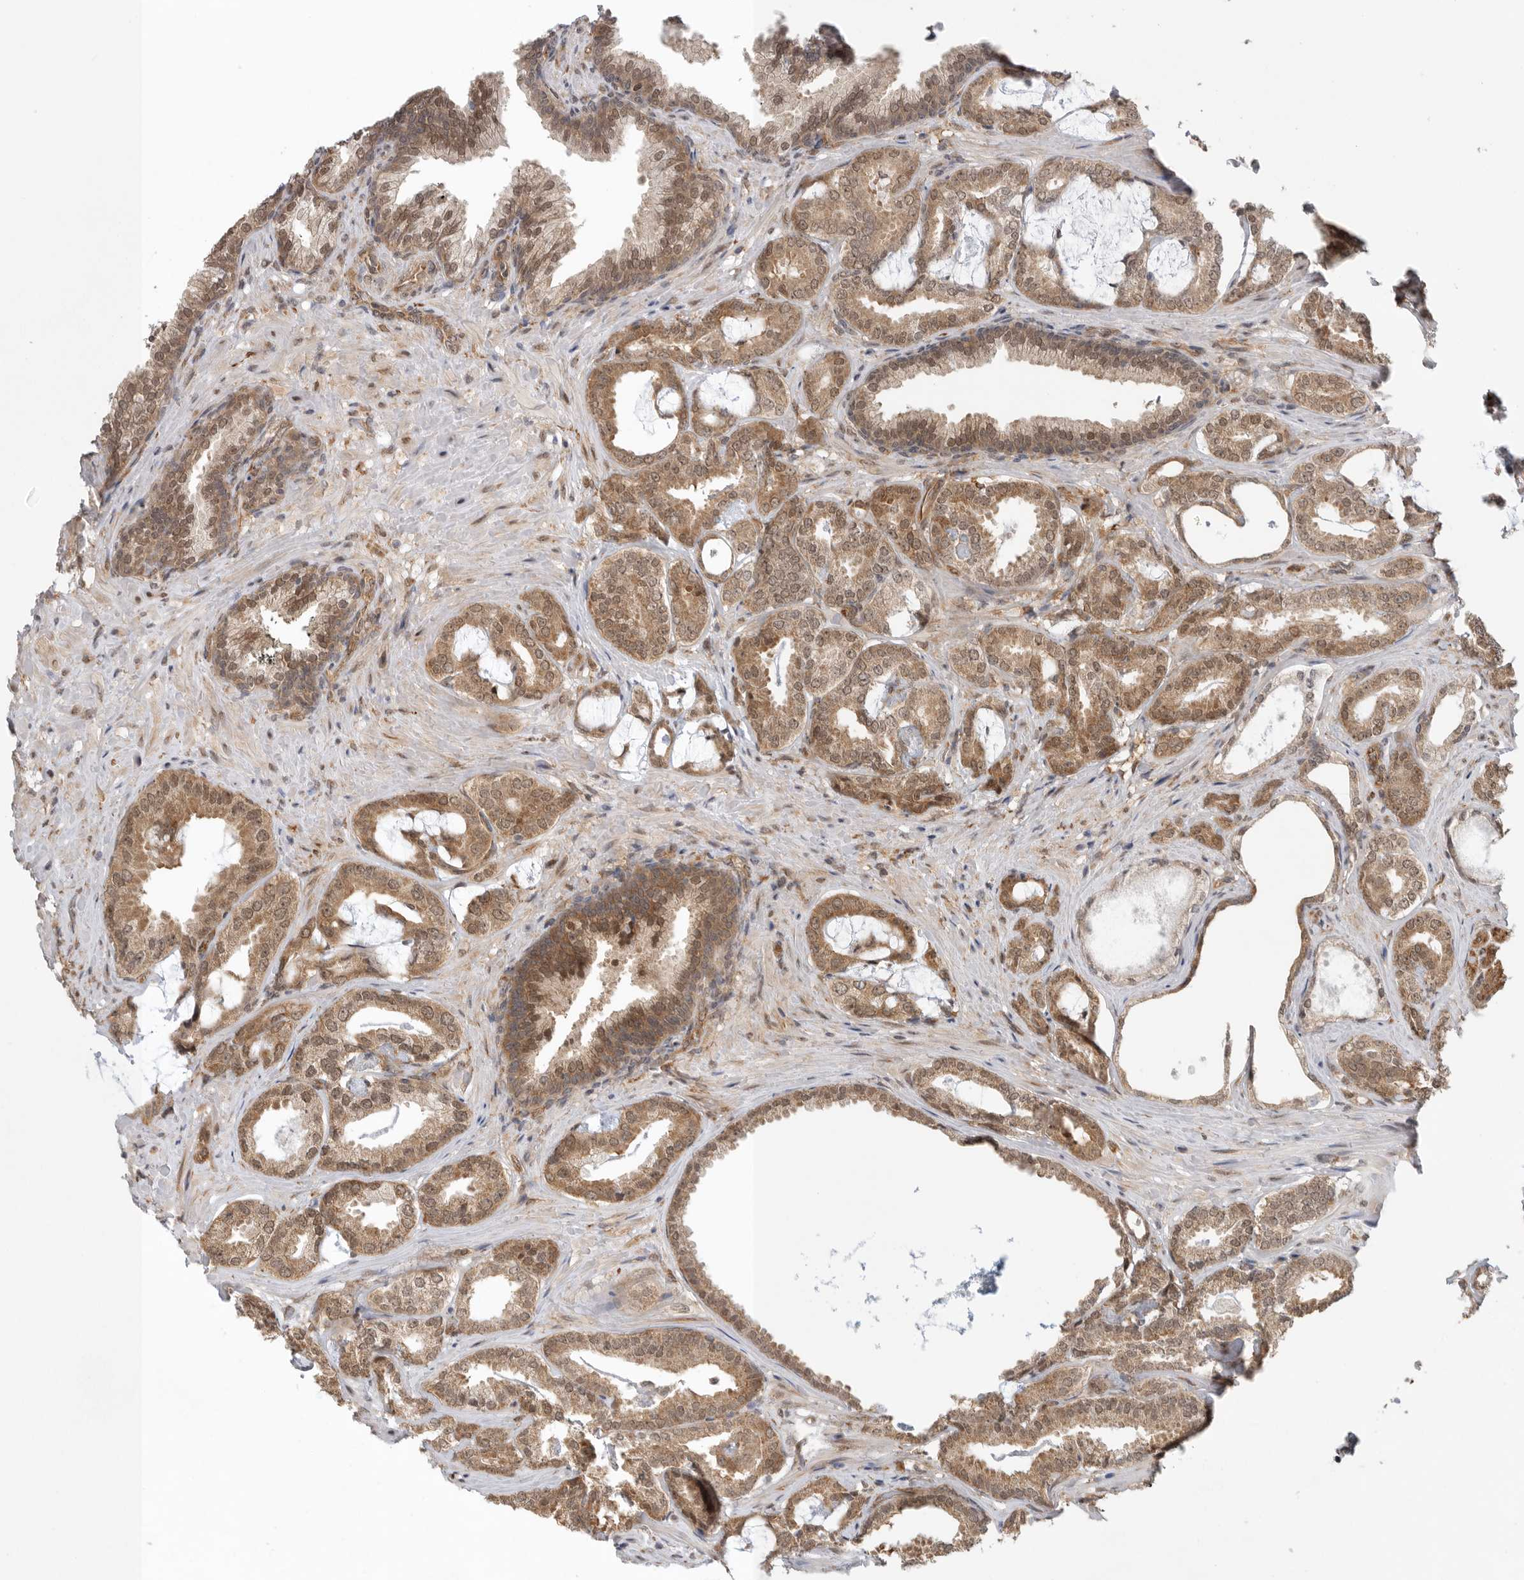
{"staining": {"intensity": "moderate", "quantity": ">75%", "location": "cytoplasmic/membranous,nuclear"}, "tissue": "prostate cancer", "cell_type": "Tumor cells", "image_type": "cancer", "snomed": [{"axis": "morphology", "description": "Adenocarcinoma, Low grade"}, {"axis": "topography", "description": "Prostate"}], "caption": "A high-resolution photomicrograph shows IHC staining of prostate cancer (adenocarcinoma (low-grade)), which displays moderate cytoplasmic/membranous and nuclear positivity in about >75% of tumor cells.", "gene": "VPS50", "patient": {"sex": "male", "age": 71}}